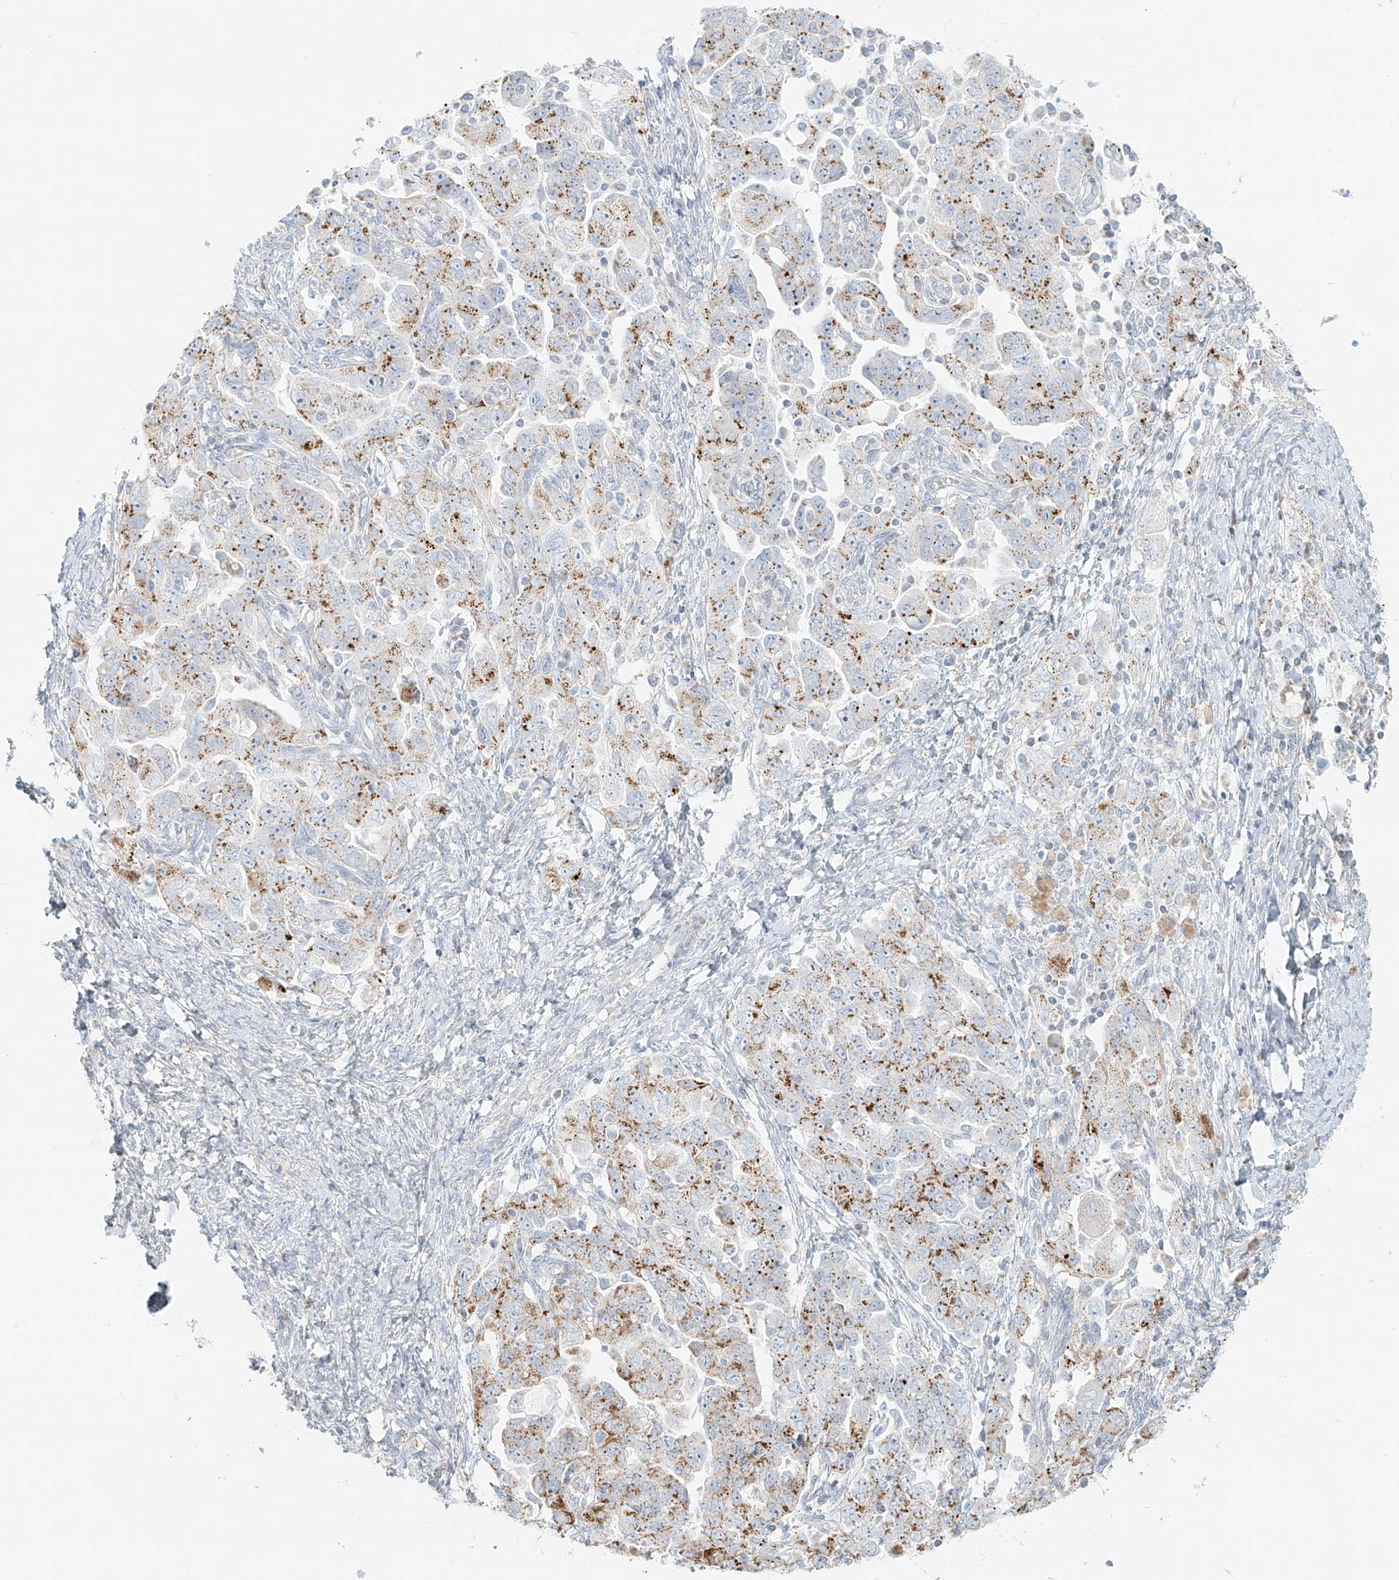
{"staining": {"intensity": "moderate", "quantity": "25%-75%", "location": "cytoplasmic/membranous"}, "tissue": "ovarian cancer", "cell_type": "Tumor cells", "image_type": "cancer", "snomed": [{"axis": "morphology", "description": "Carcinoma, NOS"}, {"axis": "morphology", "description": "Cystadenocarcinoma, serous, NOS"}, {"axis": "topography", "description": "Ovary"}], "caption": "Carcinoma (ovarian) tissue reveals moderate cytoplasmic/membranous expression in about 25%-75% of tumor cells, visualized by immunohistochemistry.", "gene": "UST", "patient": {"sex": "female", "age": 69}}